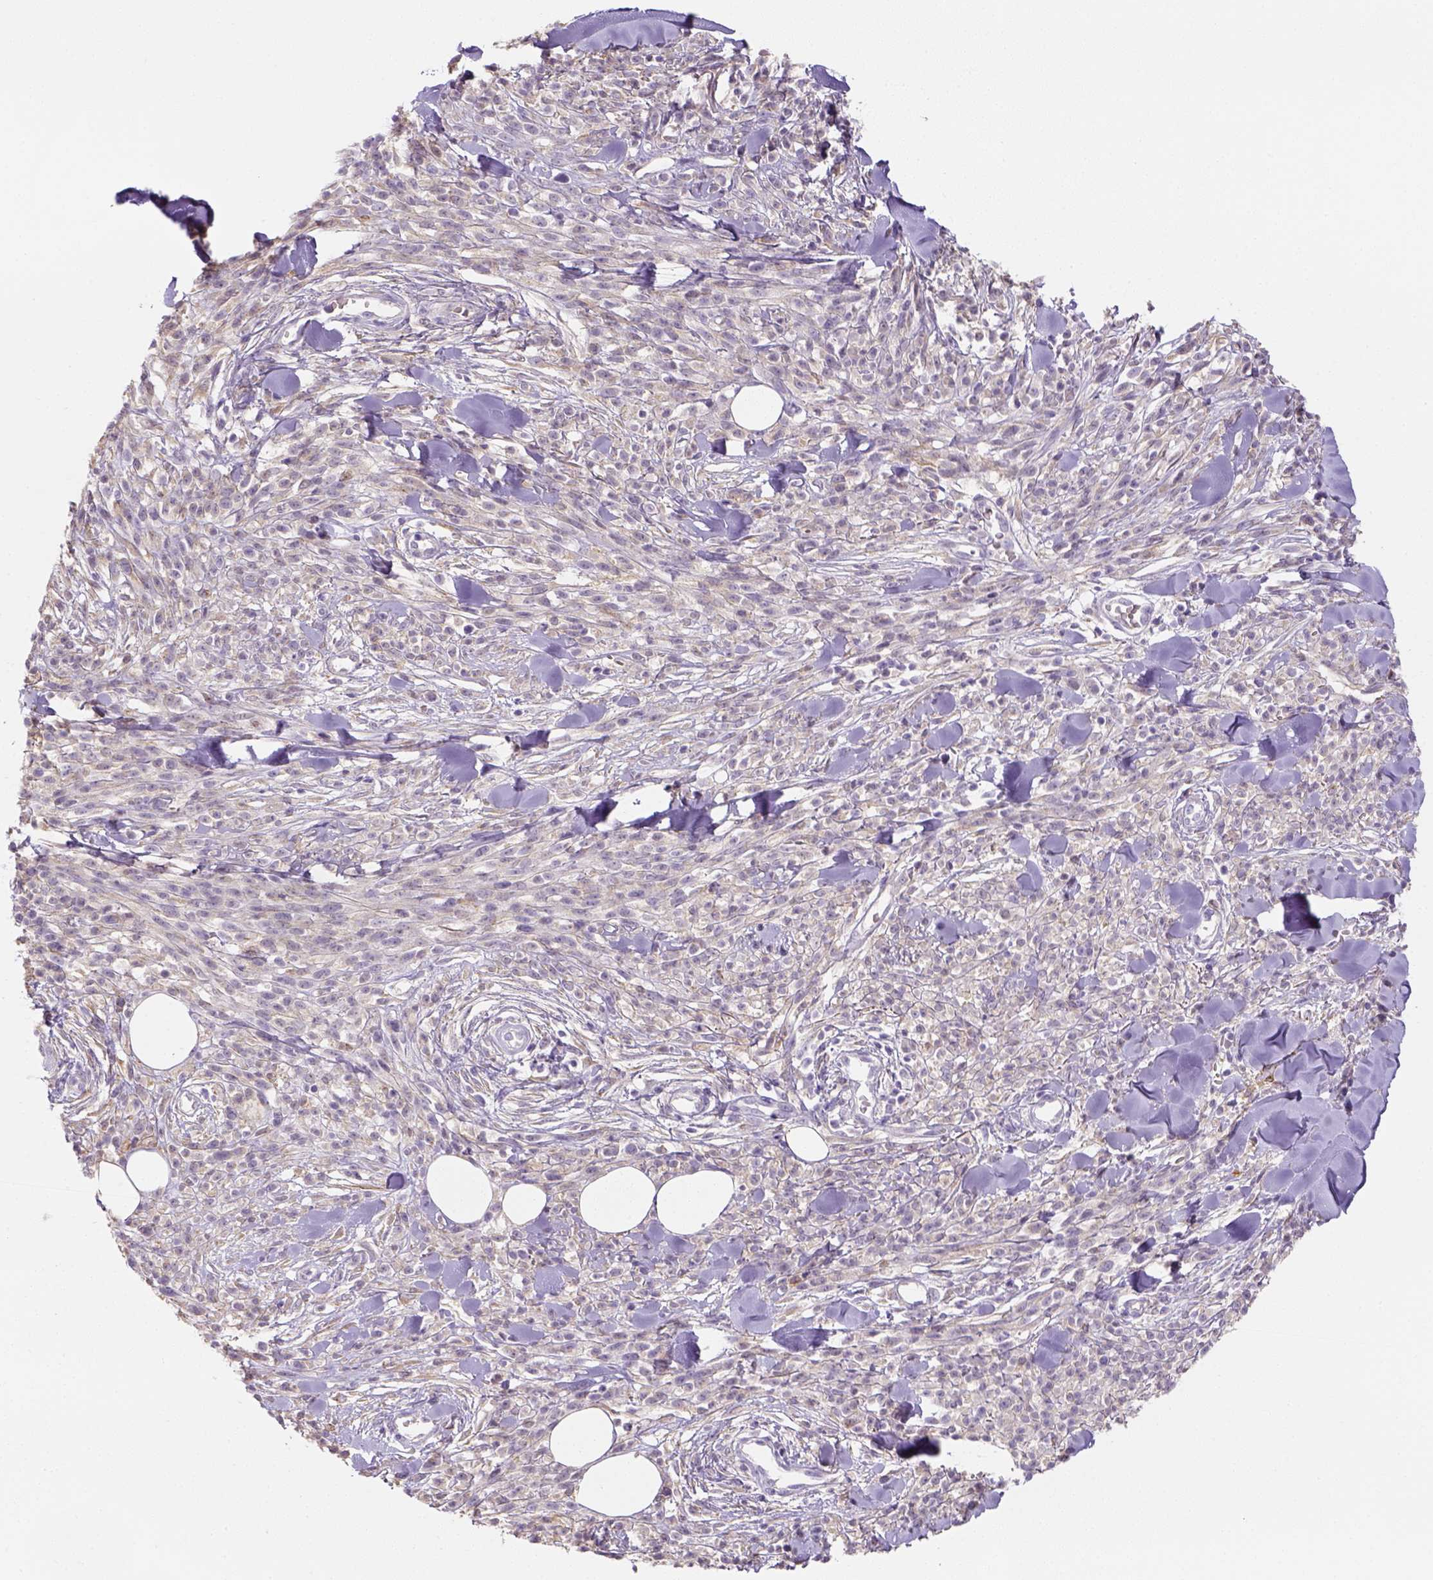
{"staining": {"intensity": "weak", "quantity": ">75%", "location": "cytoplasmic/membranous"}, "tissue": "melanoma", "cell_type": "Tumor cells", "image_type": "cancer", "snomed": [{"axis": "morphology", "description": "Malignant melanoma, NOS"}, {"axis": "topography", "description": "Skin"}, {"axis": "topography", "description": "Skin of trunk"}], "caption": "High-power microscopy captured an immunohistochemistry image of malignant melanoma, revealing weak cytoplasmic/membranous expression in approximately >75% of tumor cells.", "gene": "CACNB1", "patient": {"sex": "male", "age": 74}}